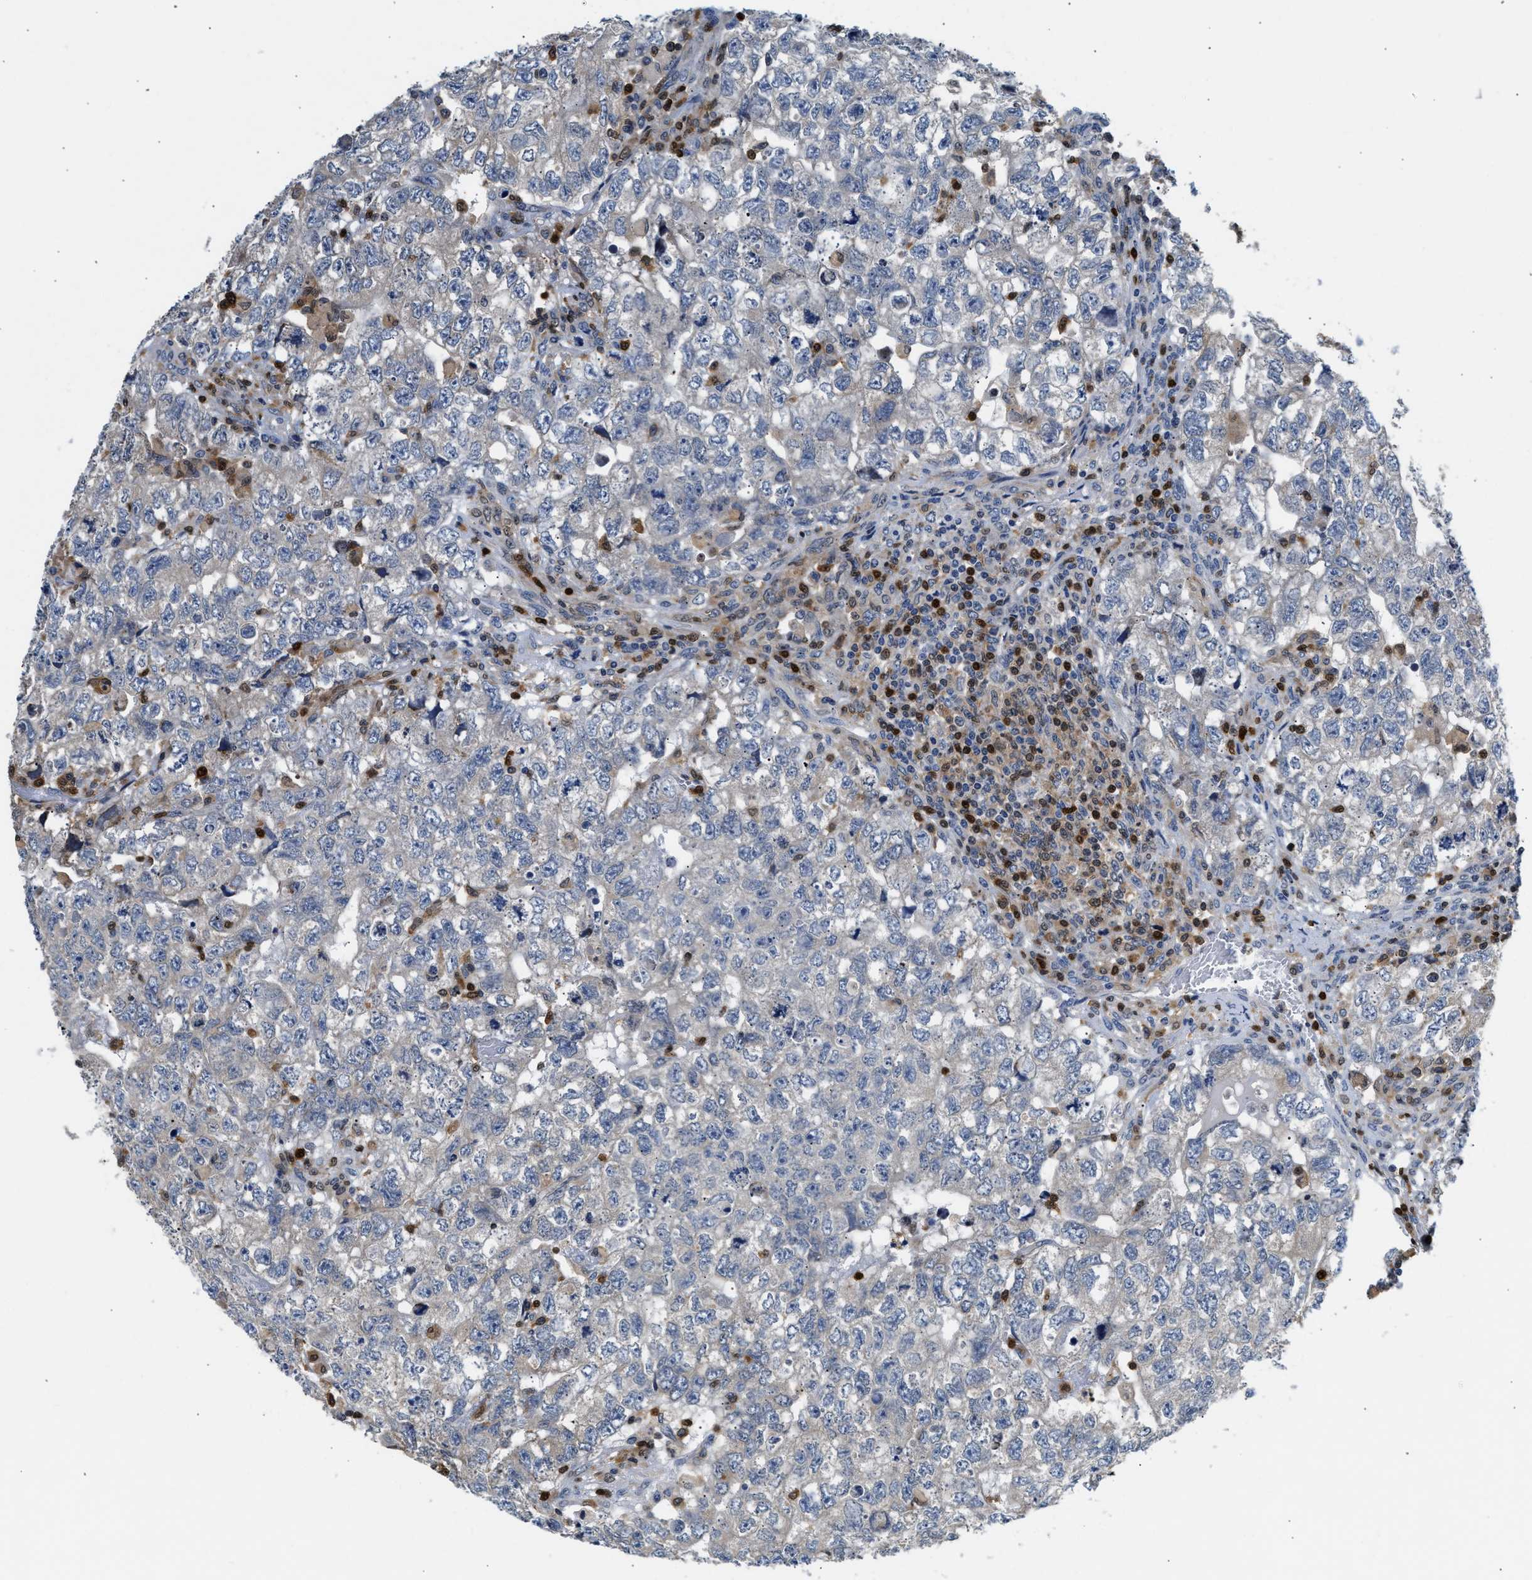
{"staining": {"intensity": "weak", "quantity": "<25%", "location": "cytoplasmic/membranous"}, "tissue": "testis cancer", "cell_type": "Tumor cells", "image_type": "cancer", "snomed": [{"axis": "morphology", "description": "Carcinoma, Embryonal, NOS"}, {"axis": "topography", "description": "Testis"}], "caption": "A histopathology image of testis cancer (embryonal carcinoma) stained for a protein demonstrates no brown staining in tumor cells. The staining is performed using DAB (3,3'-diaminobenzidine) brown chromogen with nuclei counter-stained in using hematoxylin.", "gene": "SLIT2", "patient": {"sex": "male", "age": 36}}